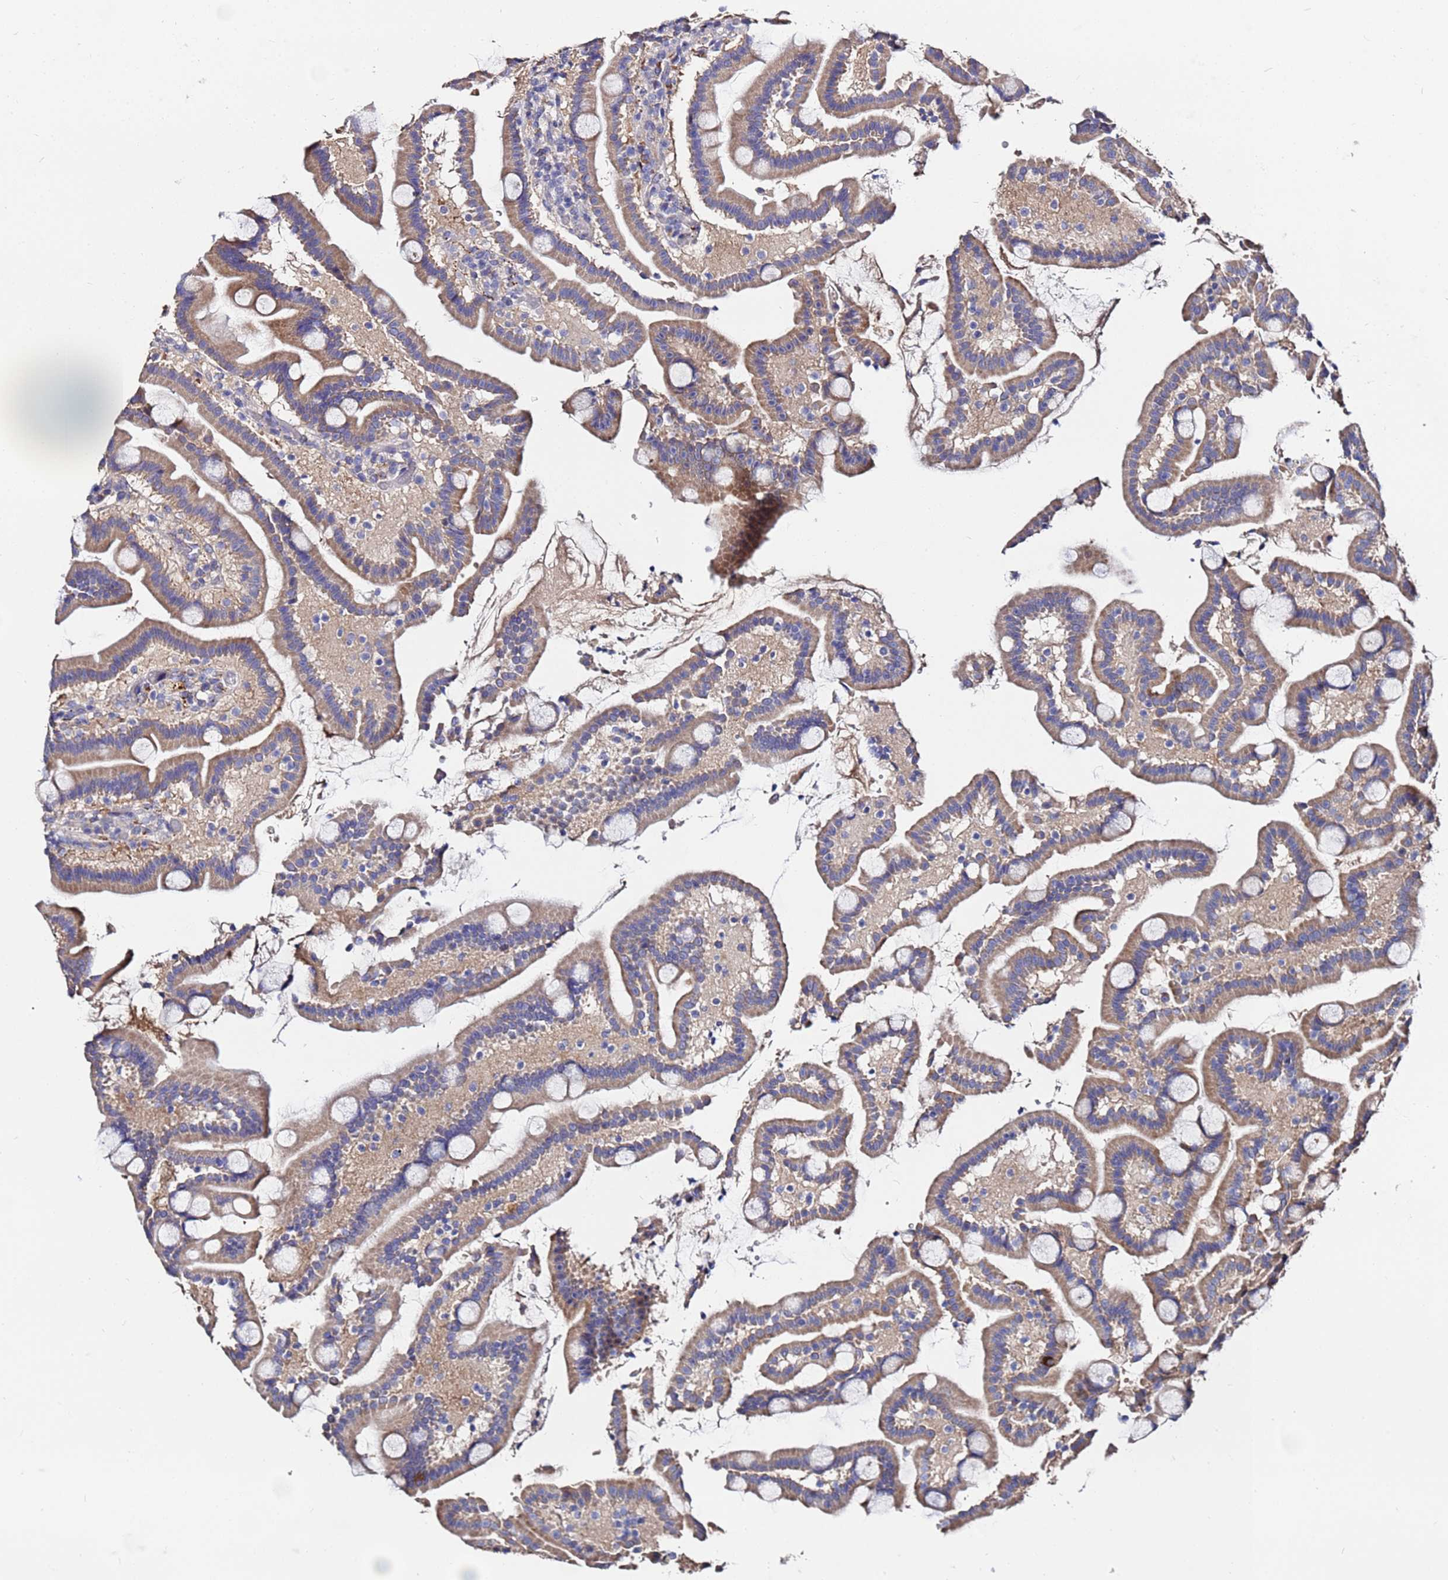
{"staining": {"intensity": "moderate", "quantity": ">75%", "location": "cytoplasmic/membranous"}, "tissue": "duodenum", "cell_type": "Glandular cells", "image_type": "normal", "snomed": [{"axis": "morphology", "description": "Normal tissue, NOS"}, {"axis": "topography", "description": "Duodenum"}], "caption": "Duodenum stained with a brown dye displays moderate cytoplasmic/membranous positive positivity in about >75% of glandular cells.", "gene": "TCP10L", "patient": {"sex": "male", "age": 55}}